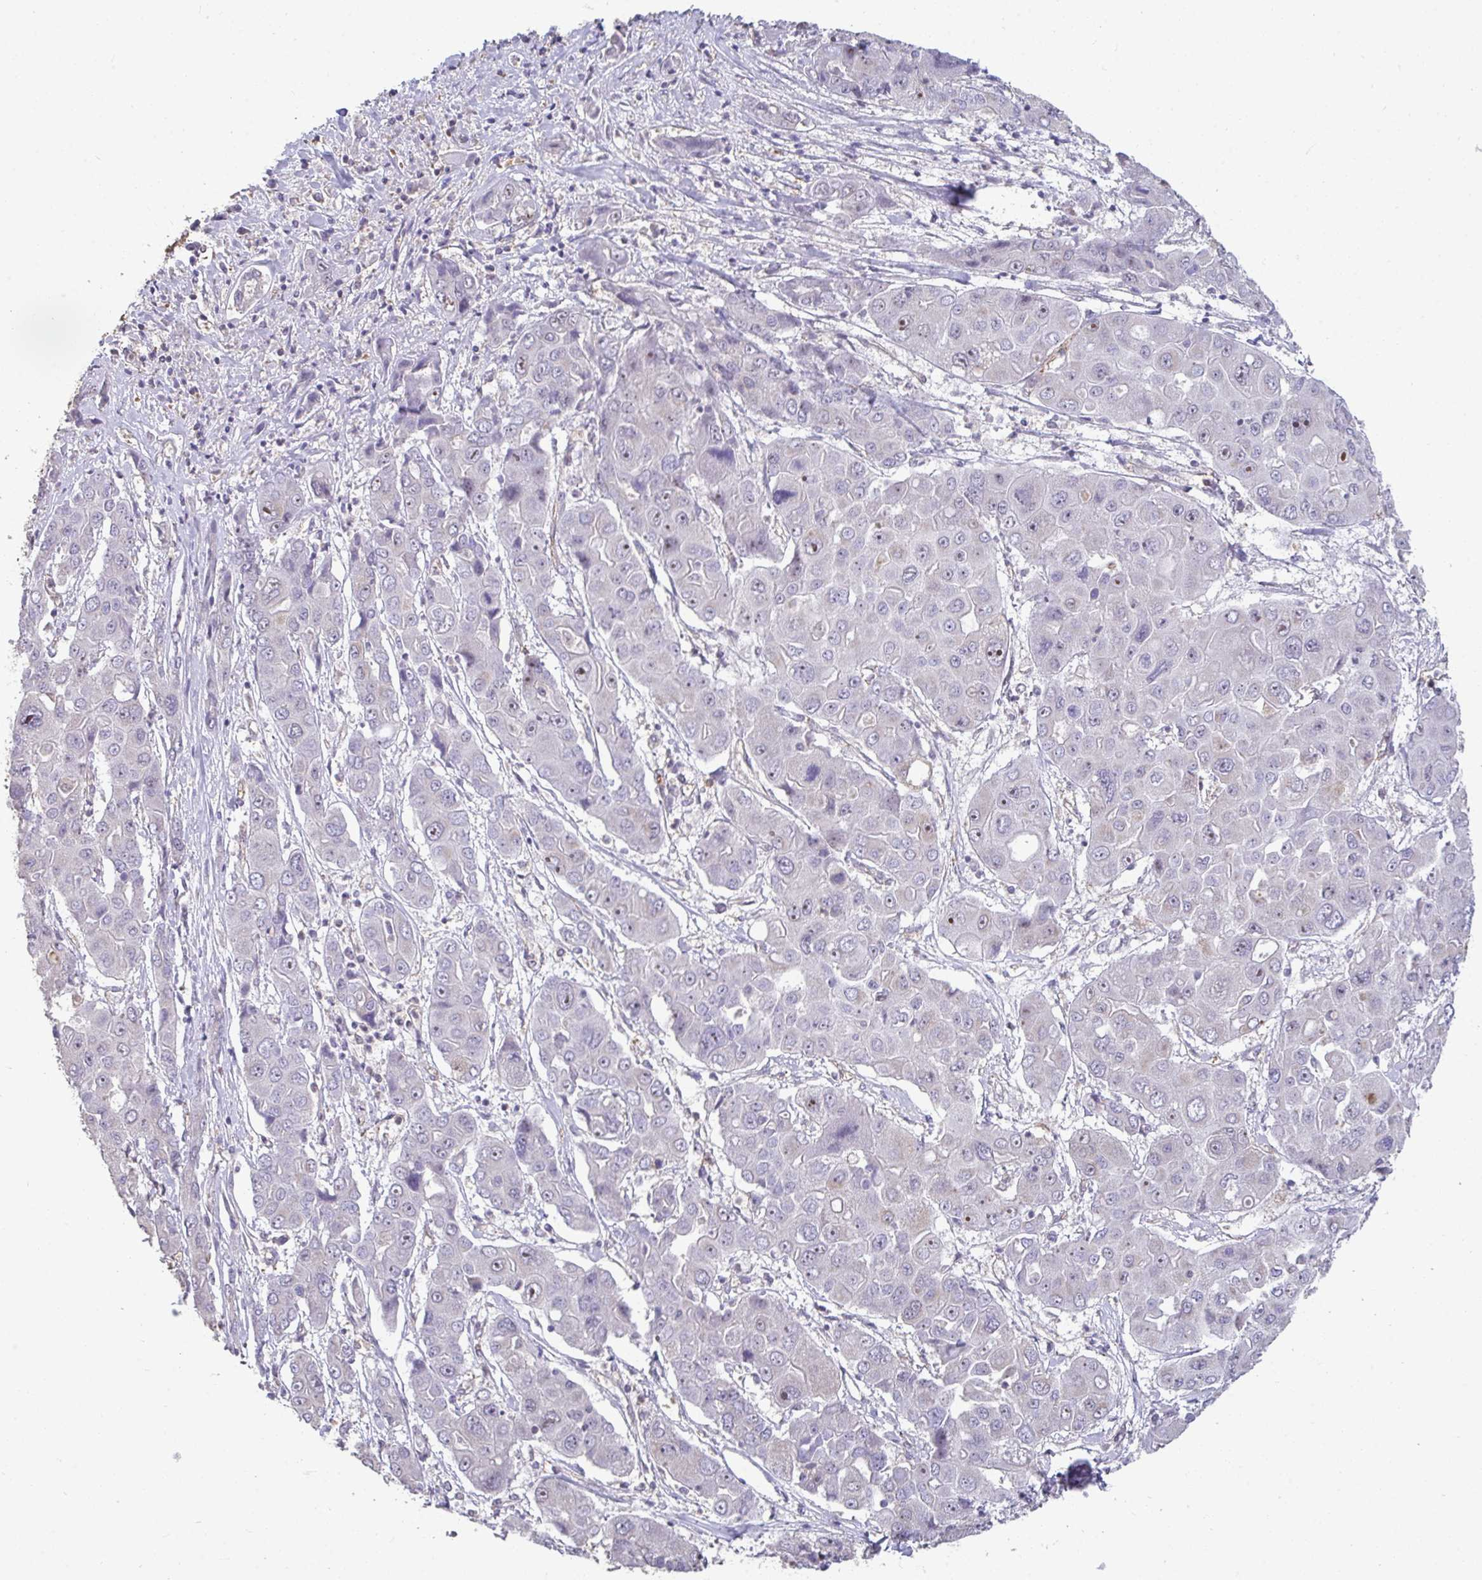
{"staining": {"intensity": "moderate", "quantity": "<25%", "location": "nuclear"}, "tissue": "liver cancer", "cell_type": "Tumor cells", "image_type": "cancer", "snomed": [{"axis": "morphology", "description": "Cholangiocarcinoma"}, {"axis": "topography", "description": "Liver"}], "caption": "A high-resolution photomicrograph shows immunohistochemistry (IHC) staining of liver cancer (cholangiocarcinoma), which demonstrates moderate nuclear positivity in approximately <25% of tumor cells.", "gene": "SENP3", "patient": {"sex": "male", "age": 67}}